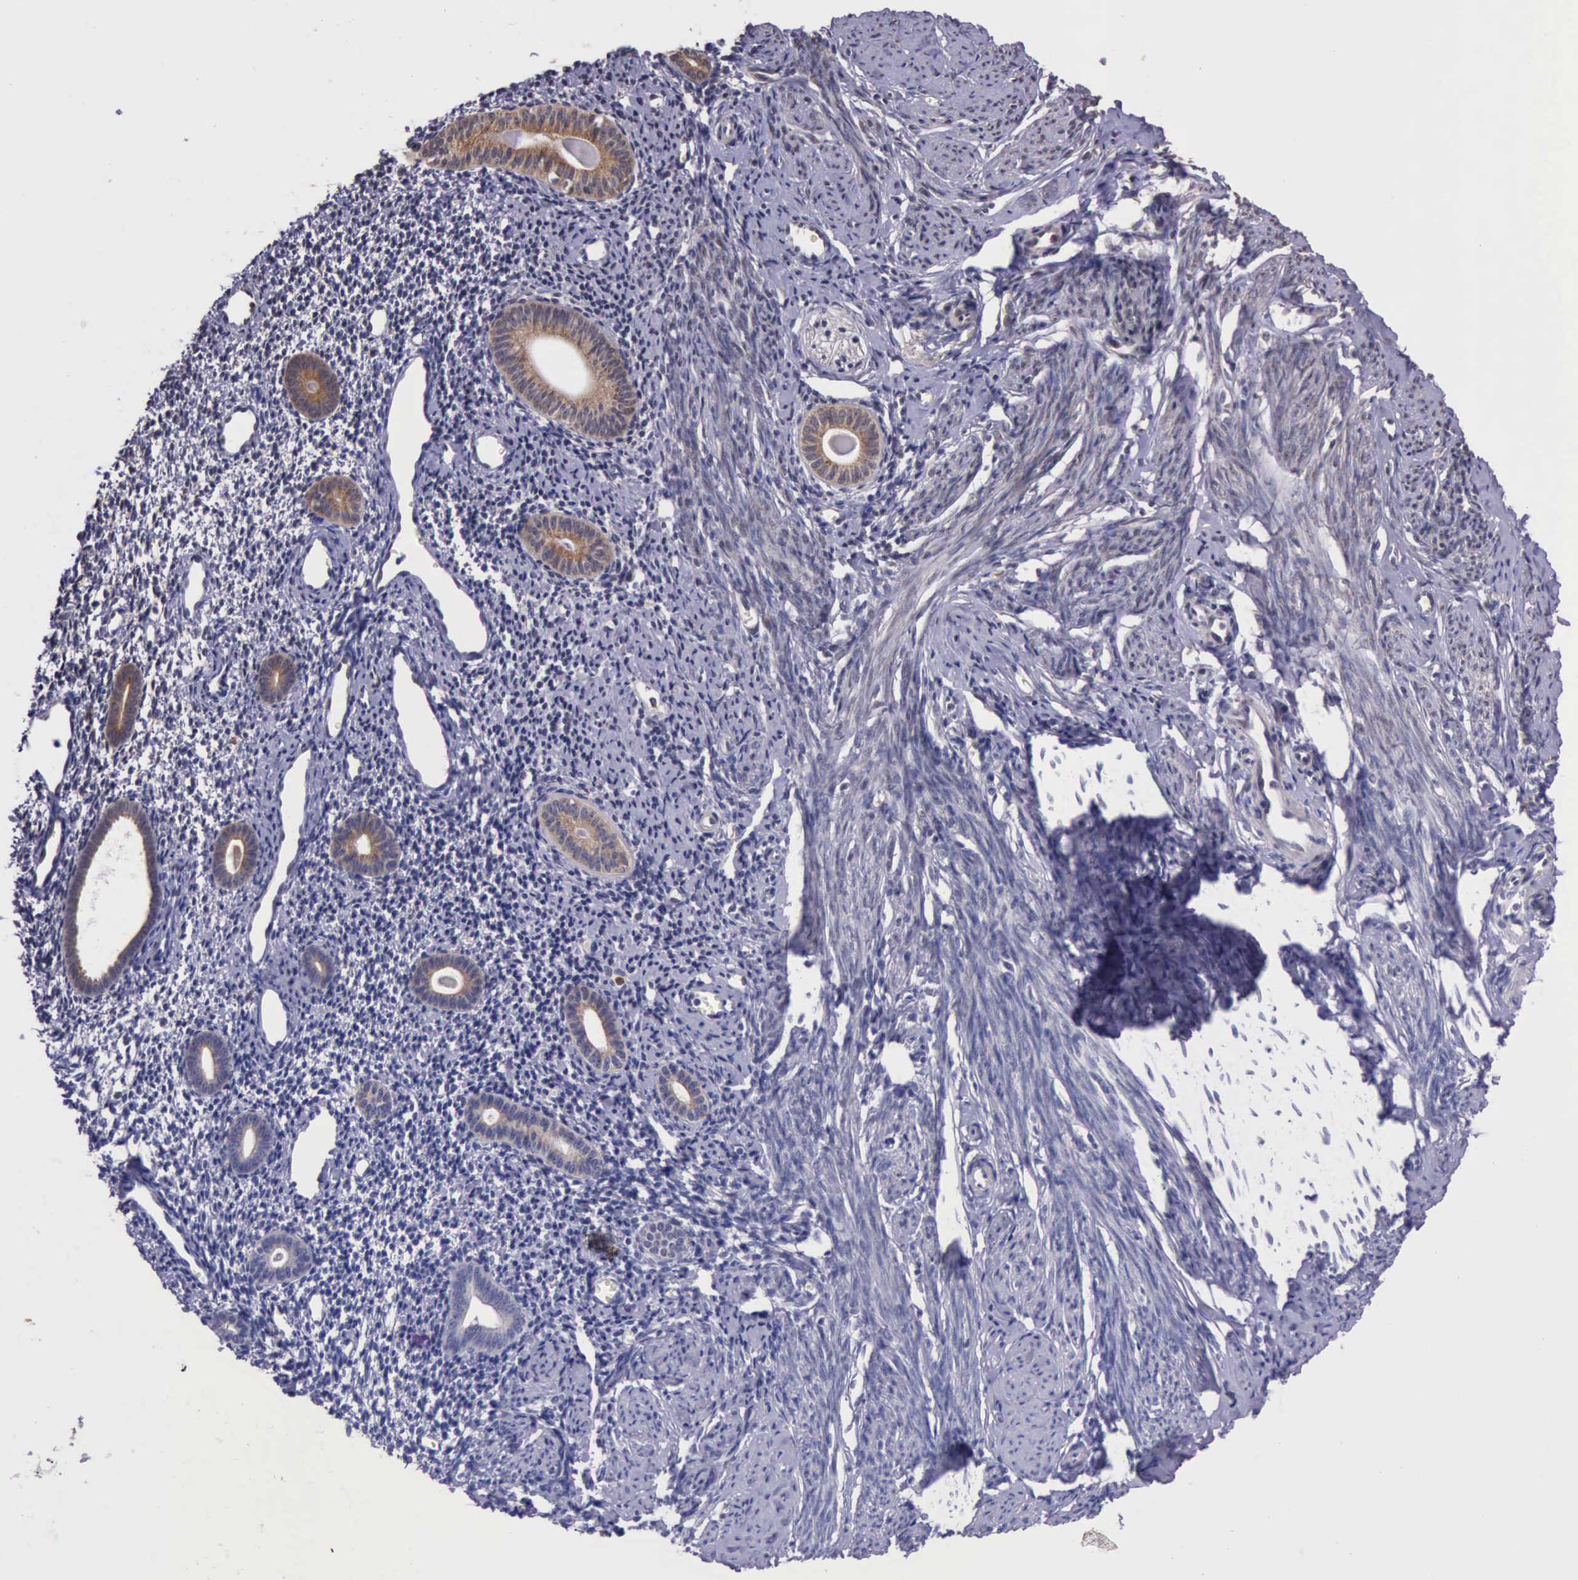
{"staining": {"intensity": "negative", "quantity": "none", "location": "none"}, "tissue": "endometrium", "cell_type": "Cells in endometrial stroma", "image_type": "normal", "snomed": [{"axis": "morphology", "description": "Normal tissue, NOS"}, {"axis": "morphology", "description": "Neoplasm, benign, NOS"}, {"axis": "topography", "description": "Uterus"}], "caption": "DAB (3,3'-diaminobenzidine) immunohistochemical staining of unremarkable endometrium reveals no significant positivity in cells in endometrial stroma. (IHC, brightfield microscopy, high magnification).", "gene": "ARMCX3", "patient": {"sex": "female", "age": 55}}